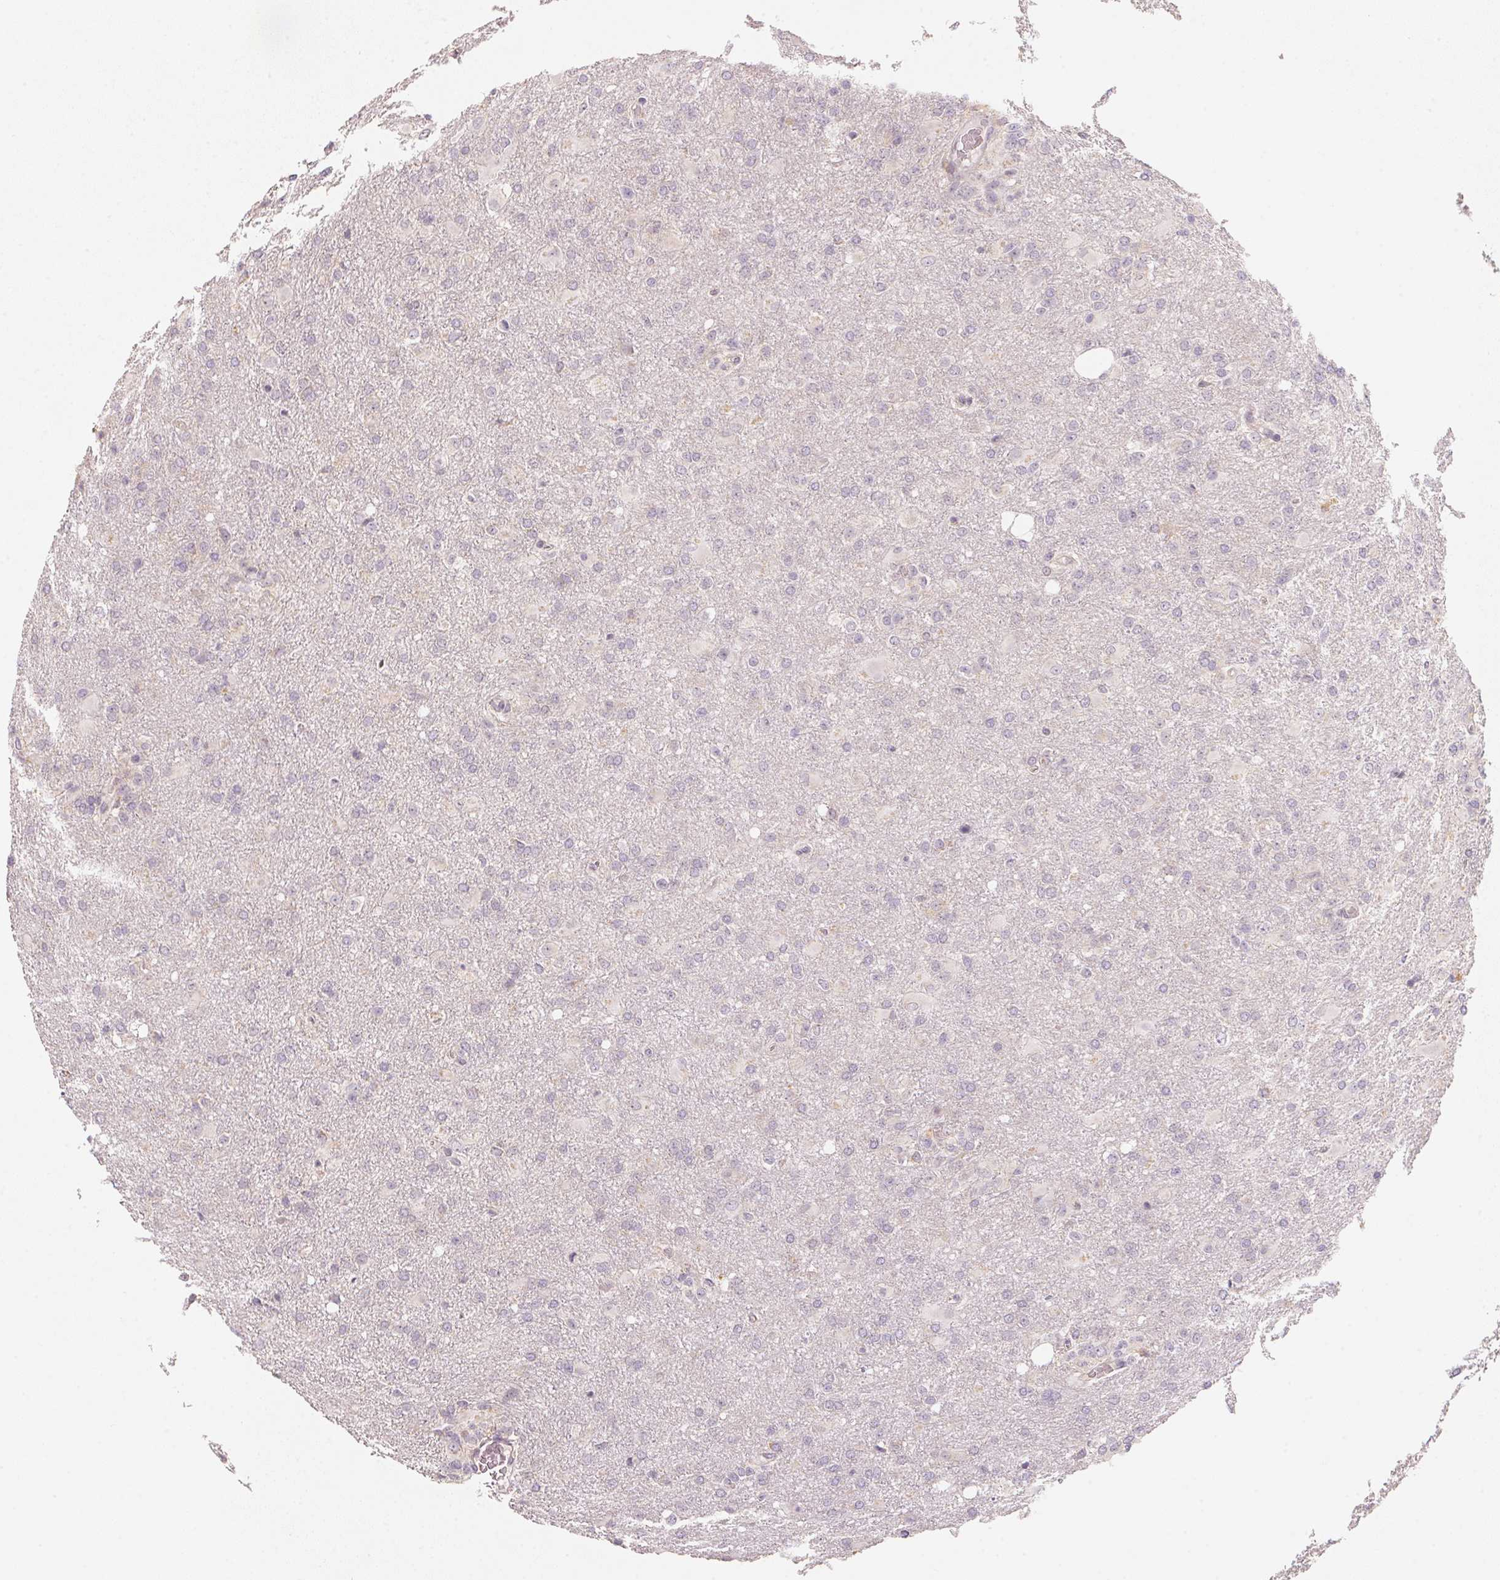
{"staining": {"intensity": "negative", "quantity": "none", "location": "none"}, "tissue": "glioma", "cell_type": "Tumor cells", "image_type": "cancer", "snomed": [{"axis": "morphology", "description": "Glioma, malignant, High grade"}, {"axis": "topography", "description": "Brain"}], "caption": "Malignant glioma (high-grade) was stained to show a protein in brown. There is no significant staining in tumor cells.", "gene": "ANKRD31", "patient": {"sex": "male", "age": 68}}